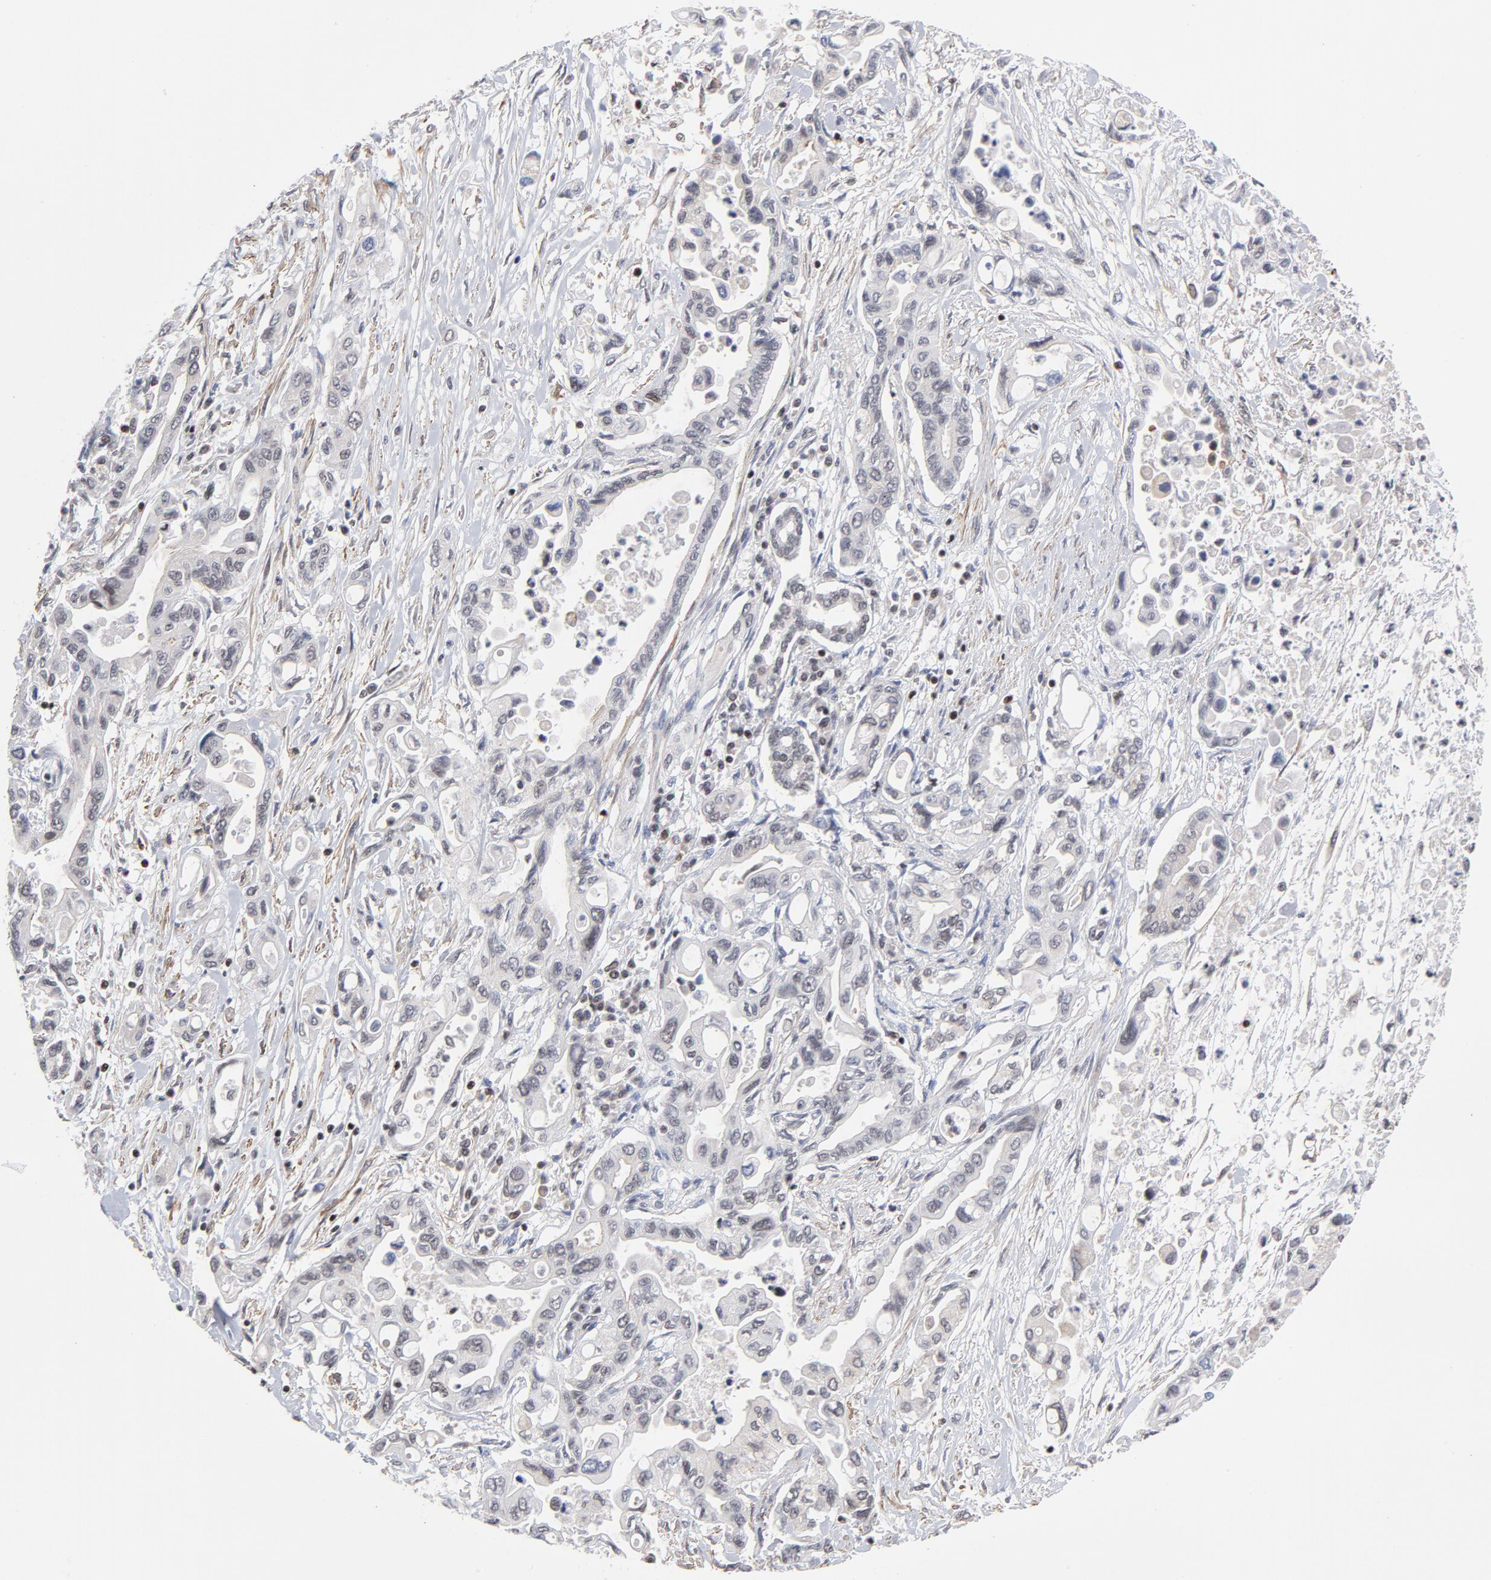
{"staining": {"intensity": "negative", "quantity": "none", "location": "none"}, "tissue": "pancreatic cancer", "cell_type": "Tumor cells", "image_type": "cancer", "snomed": [{"axis": "morphology", "description": "Adenocarcinoma, NOS"}, {"axis": "topography", "description": "Pancreas"}], "caption": "High magnification brightfield microscopy of pancreatic cancer (adenocarcinoma) stained with DAB (brown) and counterstained with hematoxylin (blue): tumor cells show no significant expression.", "gene": "CTCF", "patient": {"sex": "female", "age": 57}}